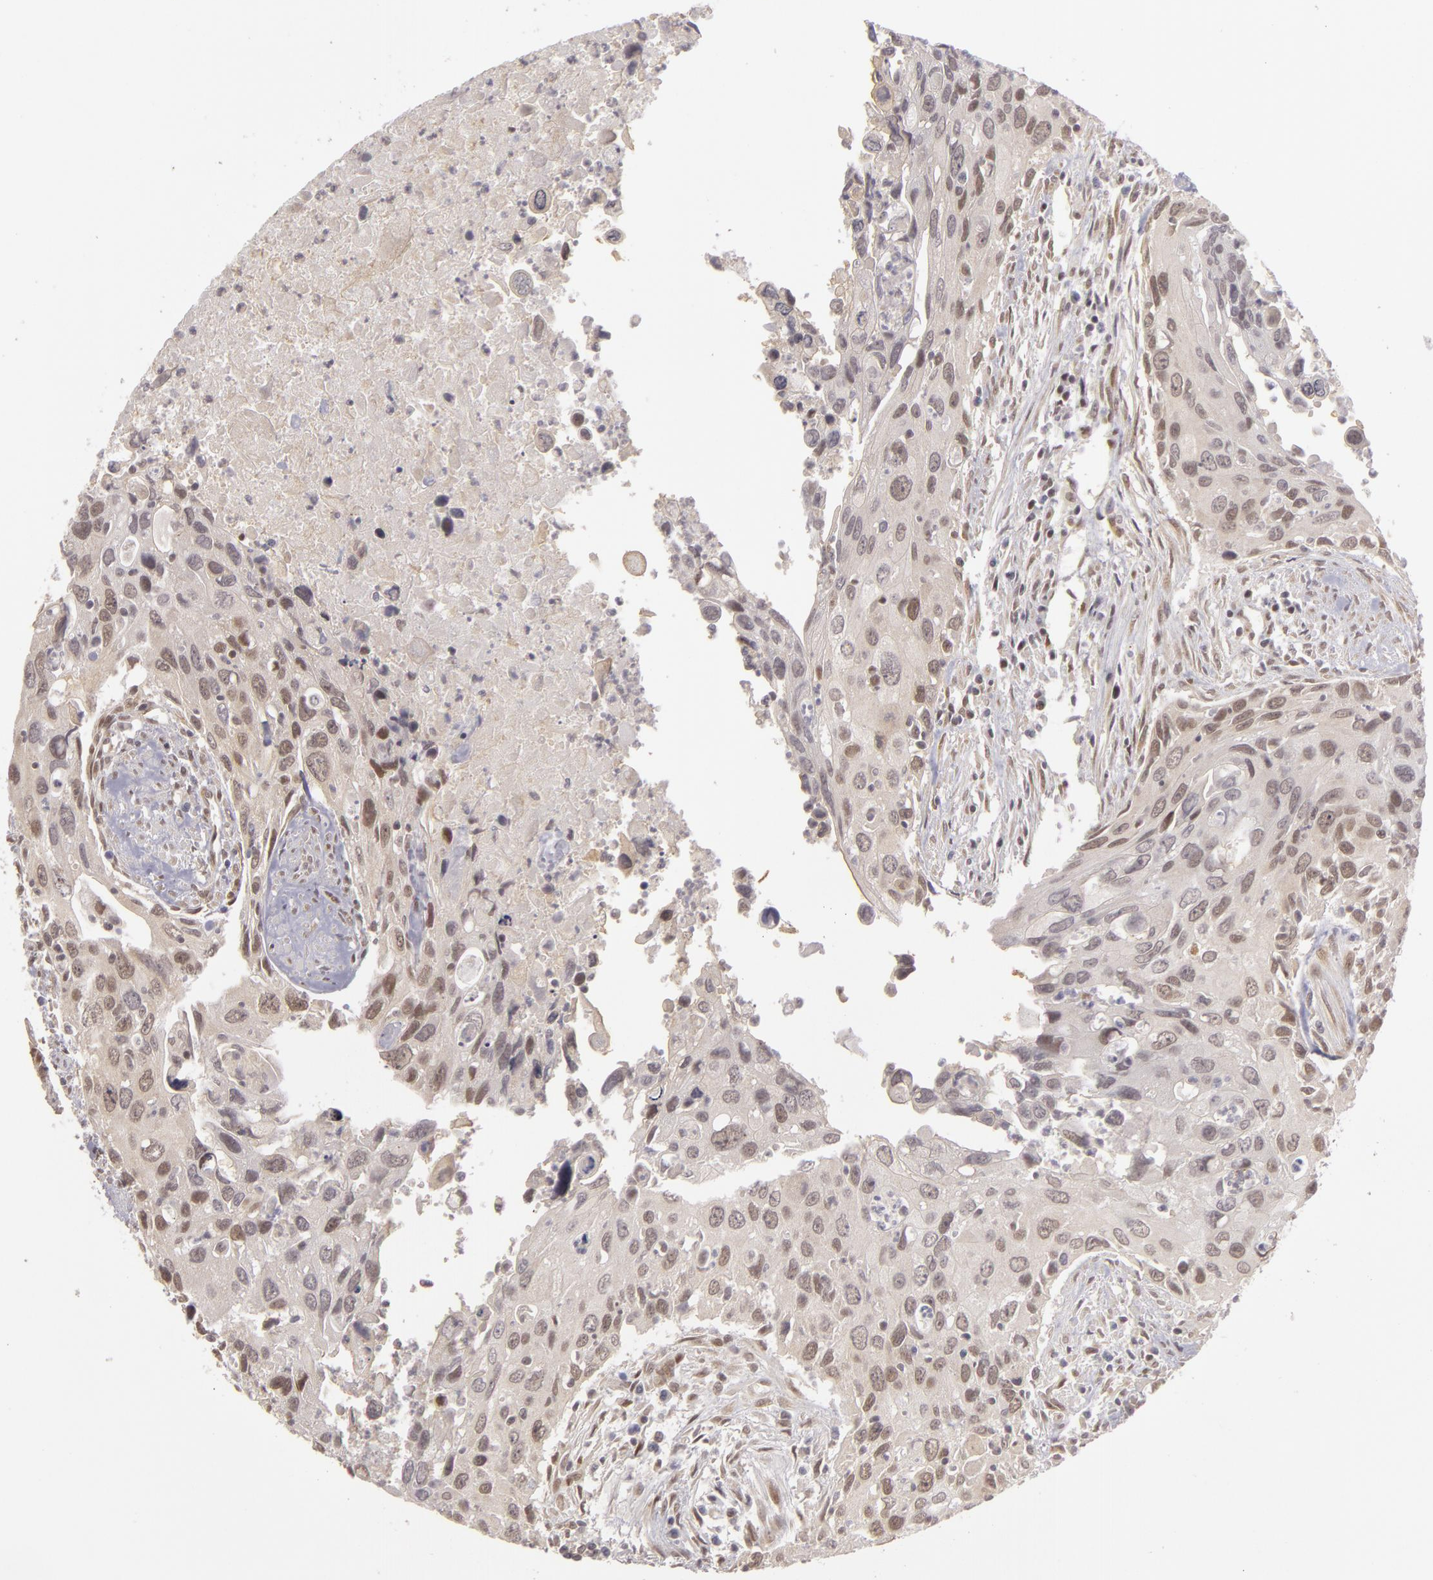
{"staining": {"intensity": "weak", "quantity": "25%-75%", "location": "cytoplasmic/membranous,nuclear"}, "tissue": "urothelial cancer", "cell_type": "Tumor cells", "image_type": "cancer", "snomed": [{"axis": "morphology", "description": "Urothelial carcinoma, High grade"}, {"axis": "topography", "description": "Urinary bladder"}], "caption": "Urothelial cancer was stained to show a protein in brown. There is low levels of weak cytoplasmic/membranous and nuclear expression in approximately 25%-75% of tumor cells.", "gene": "ZNF133", "patient": {"sex": "male", "age": 71}}